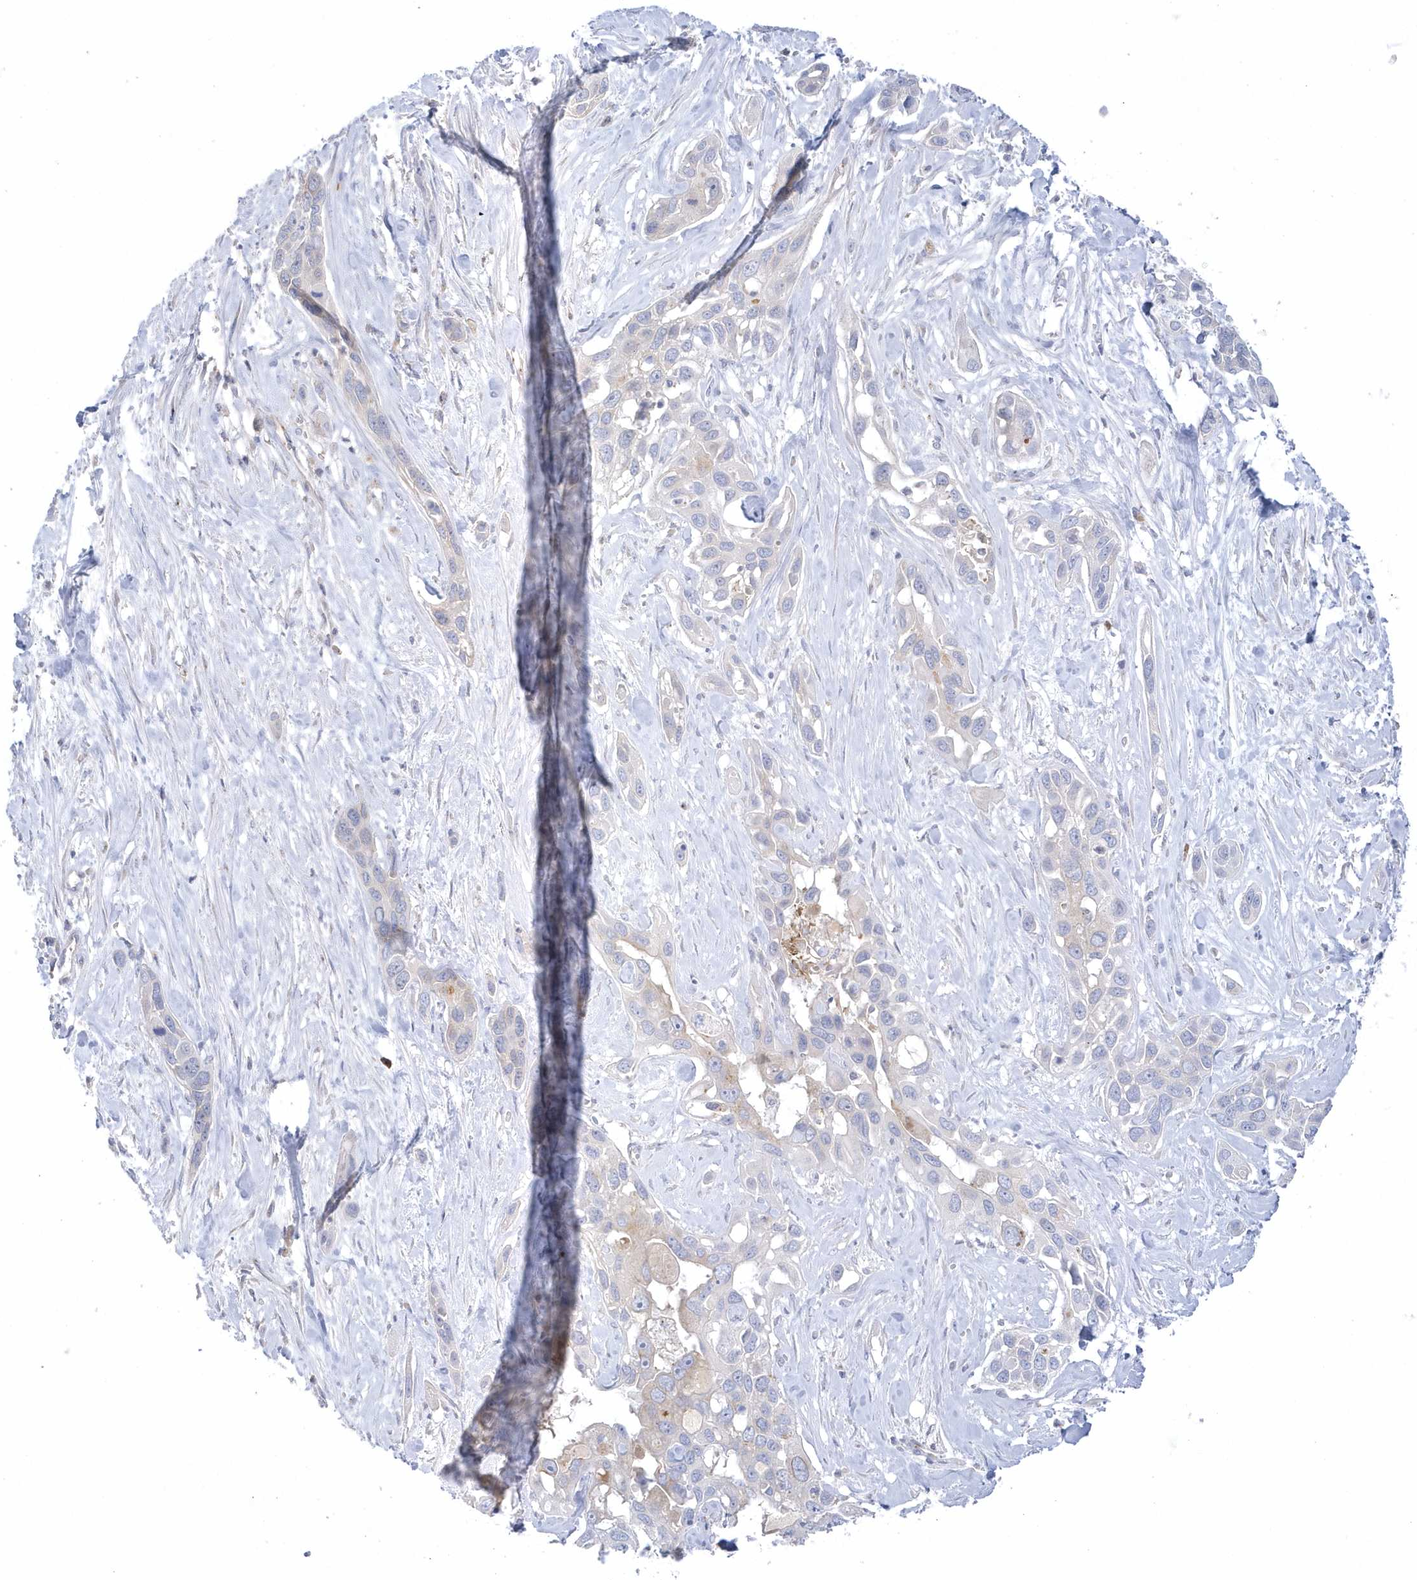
{"staining": {"intensity": "negative", "quantity": "none", "location": "none"}, "tissue": "pancreatic cancer", "cell_type": "Tumor cells", "image_type": "cancer", "snomed": [{"axis": "morphology", "description": "Adenocarcinoma, NOS"}, {"axis": "topography", "description": "Pancreas"}], "caption": "This is an immunohistochemistry photomicrograph of pancreatic adenocarcinoma. There is no expression in tumor cells.", "gene": "SEMA3D", "patient": {"sex": "female", "age": 60}}